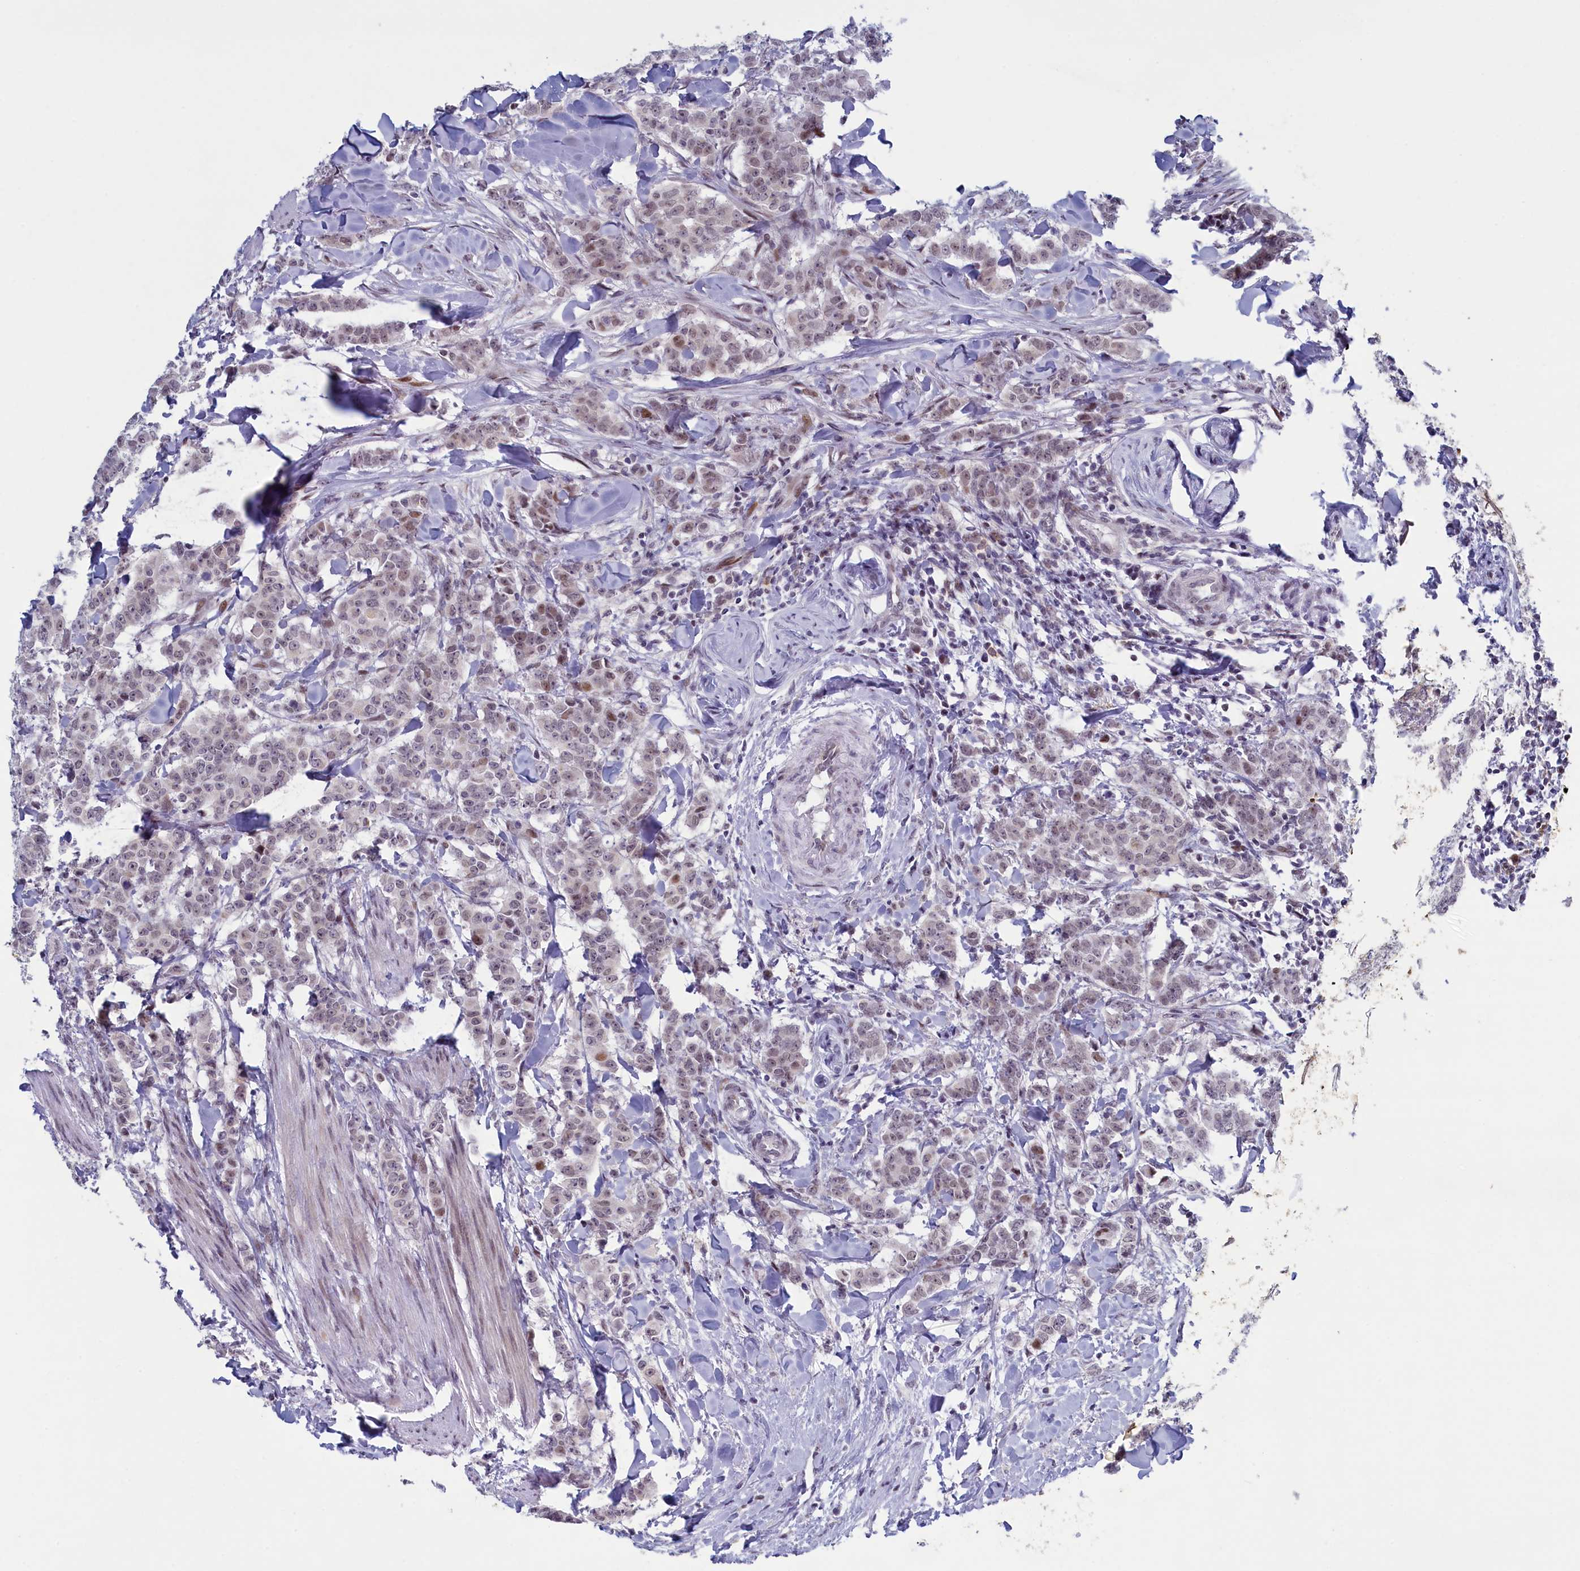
{"staining": {"intensity": "moderate", "quantity": "<25%", "location": "nuclear"}, "tissue": "breast cancer", "cell_type": "Tumor cells", "image_type": "cancer", "snomed": [{"axis": "morphology", "description": "Duct carcinoma"}, {"axis": "topography", "description": "Breast"}], "caption": "DAB immunohistochemical staining of human breast cancer (infiltrating ductal carcinoma) exhibits moderate nuclear protein positivity in about <25% of tumor cells.", "gene": "ATF7IP2", "patient": {"sex": "female", "age": 40}}